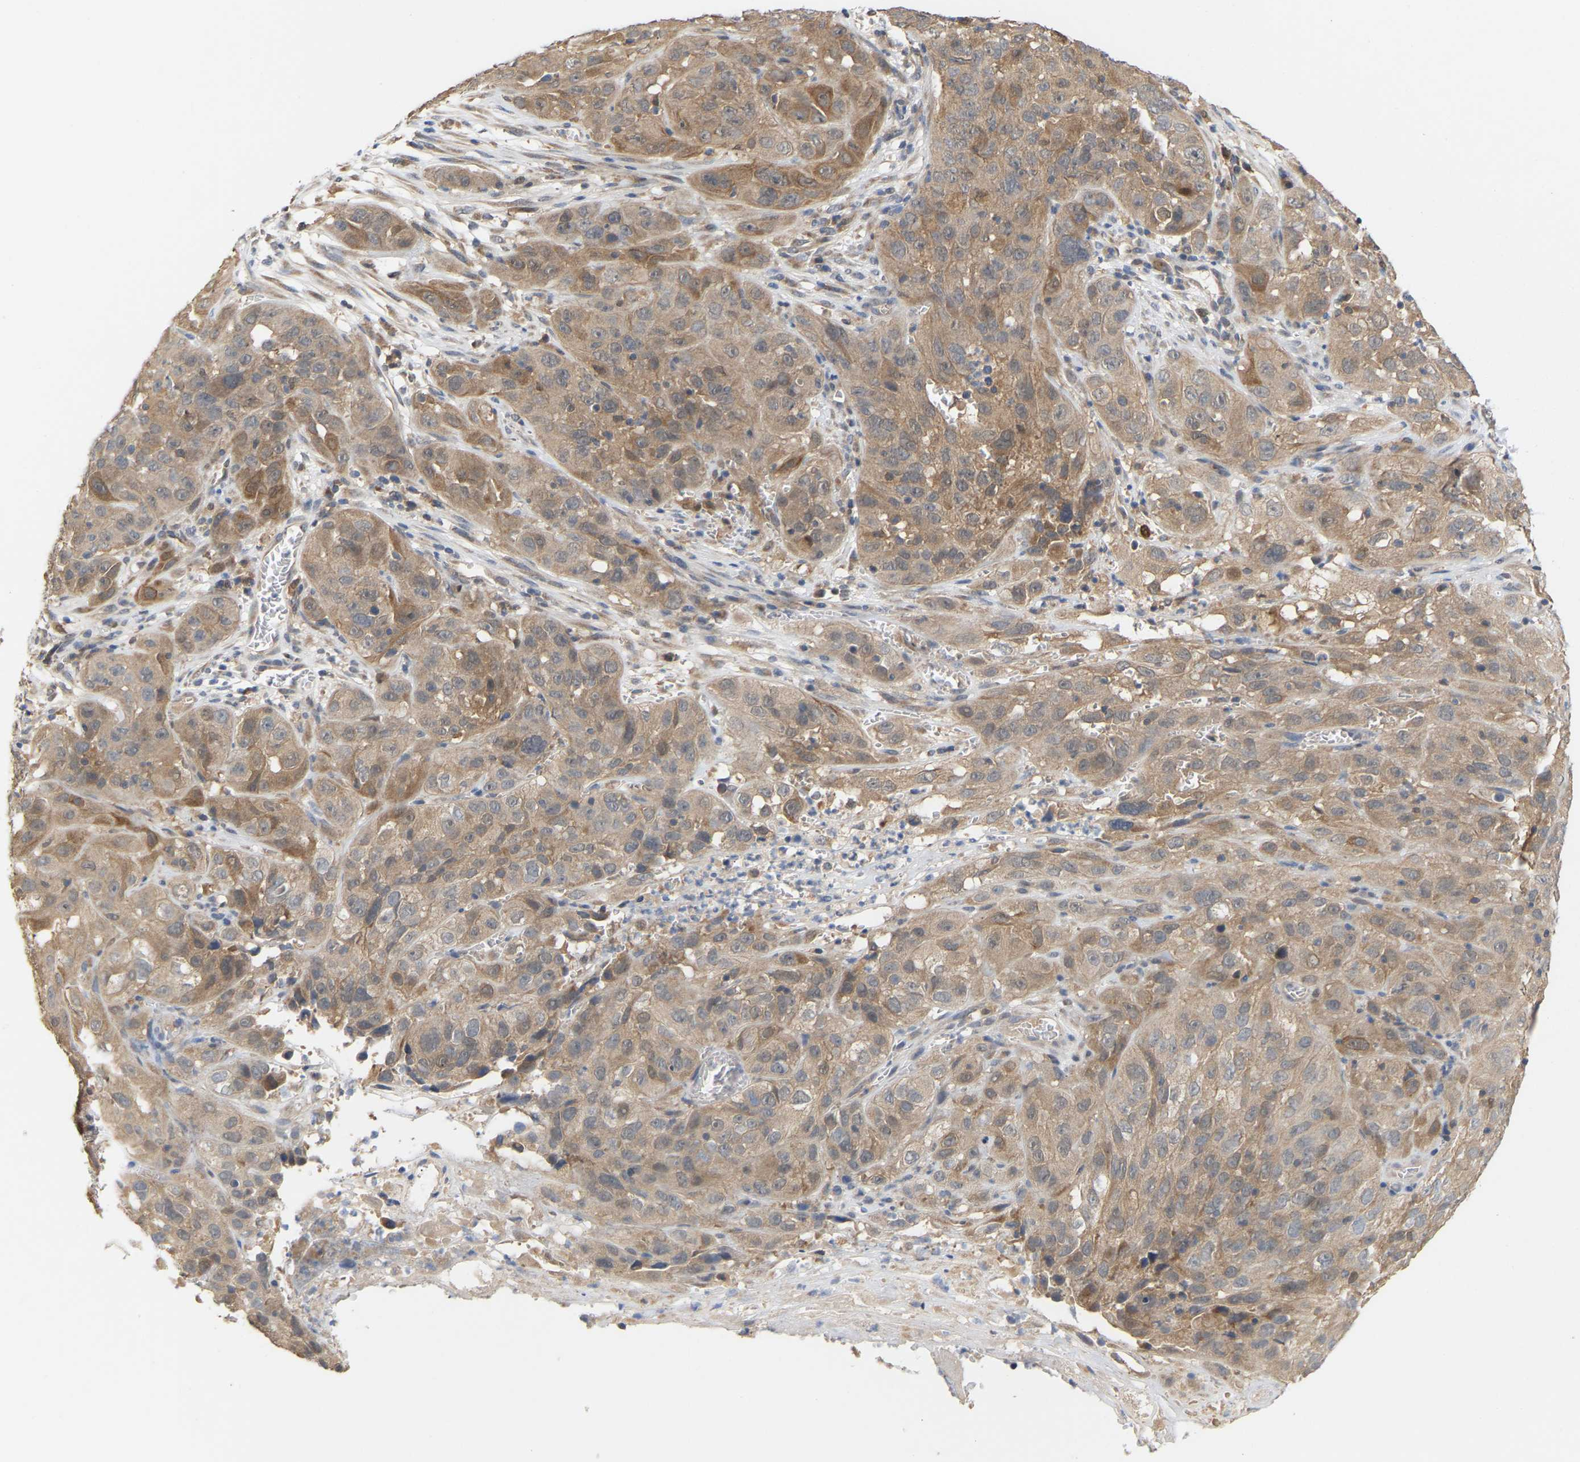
{"staining": {"intensity": "moderate", "quantity": ">75%", "location": "cytoplasmic/membranous"}, "tissue": "cervical cancer", "cell_type": "Tumor cells", "image_type": "cancer", "snomed": [{"axis": "morphology", "description": "Squamous cell carcinoma, NOS"}, {"axis": "topography", "description": "Cervix"}], "caption": "About >75% of tumor cells in human cervical cancer (squamous cell carcinoma) demonstrate moderate cytoplasmic/membranous protein expression as visualized by brown immunohistochemical staining.", "gene": "TPMT", "patient": {"sex": "female", "age": 32}}